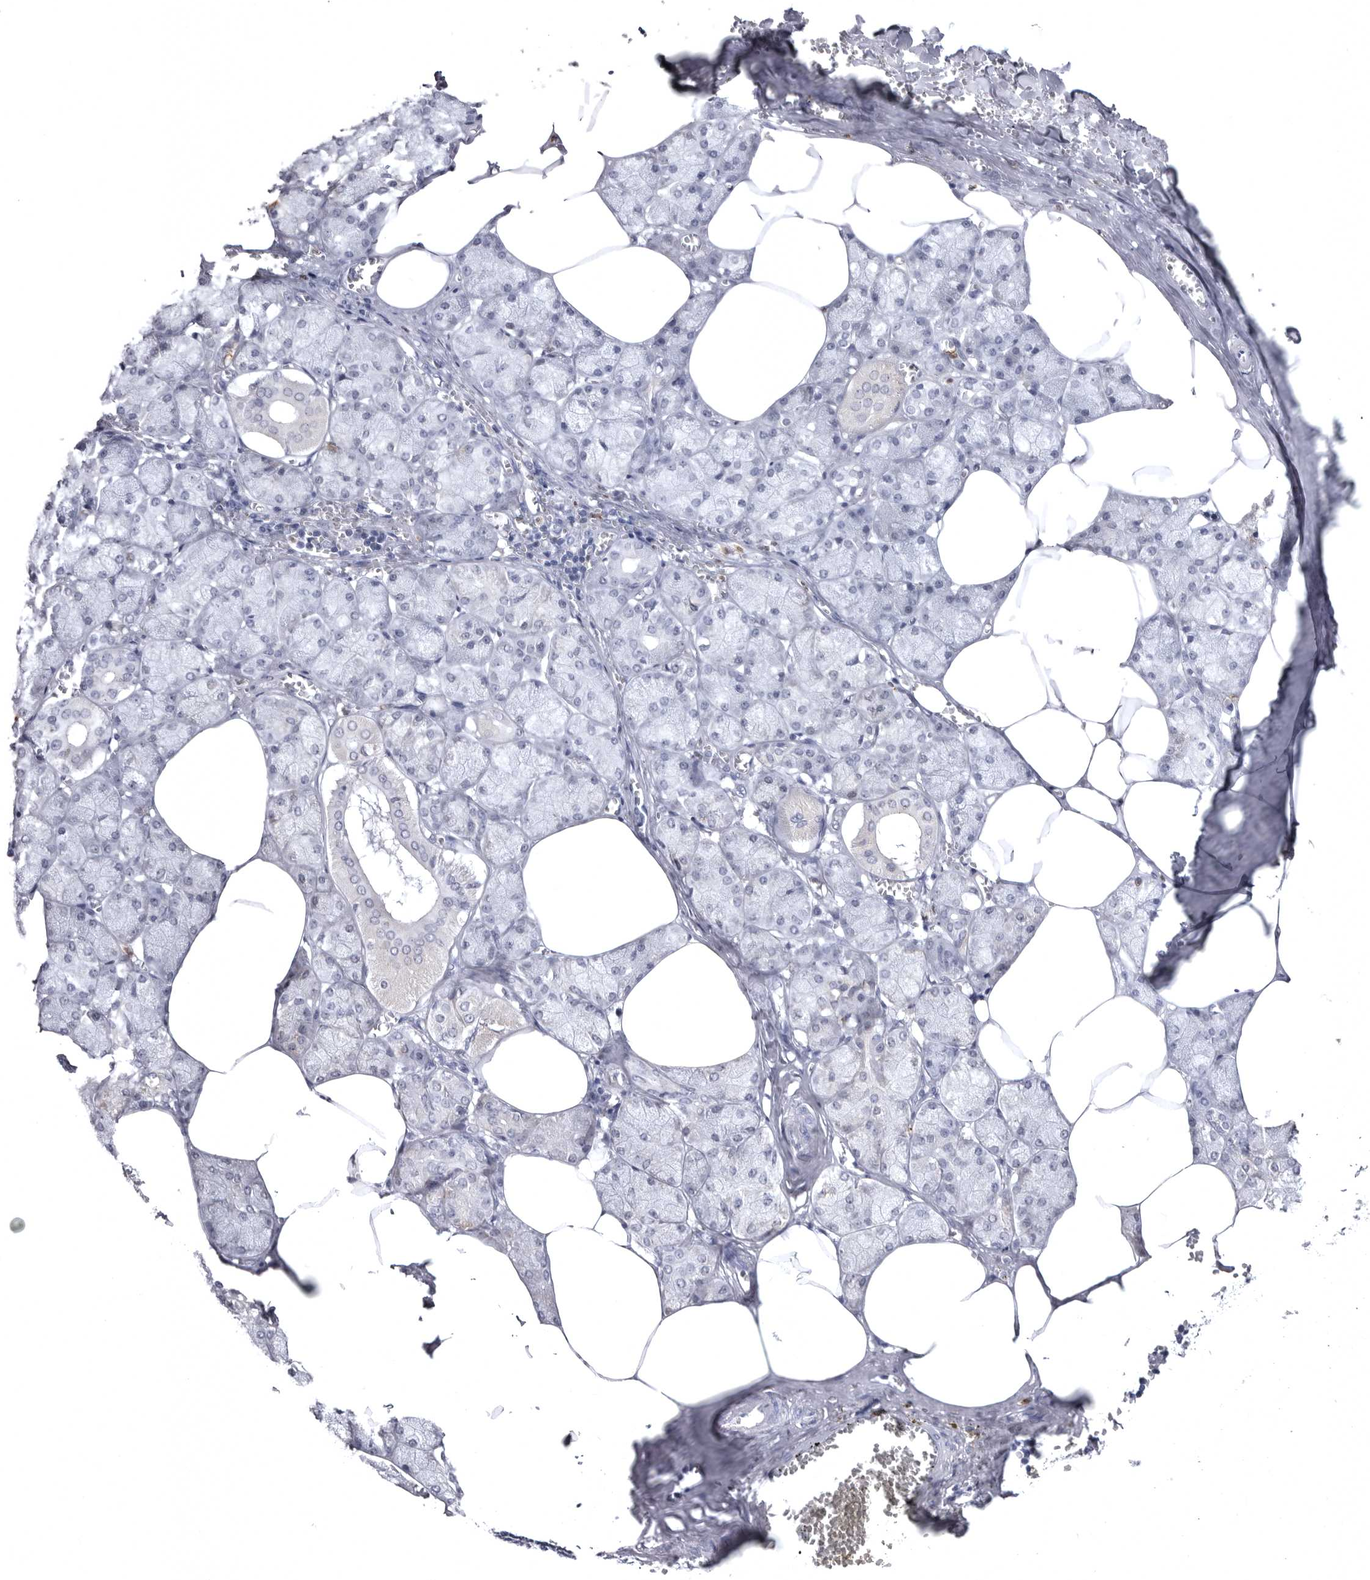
{"staining": {"intensity": "negative", "quantity": "none", "location": "none"}, "tissue": "salivary gland", "cell_type": "Glandular cells", "image_type": "normal", "snomed": [{"axis": "morphology", "description": "Normal tissue, NOS"}, {"axis": "topography", "description": "Salivary gland"}], "caption": "DAB immunohistochemical staining of benign human salivary gland reveals no significant expression in glandular cells.", "gene": "STAP2", "patient": {"sex": "male", "age": 62}}